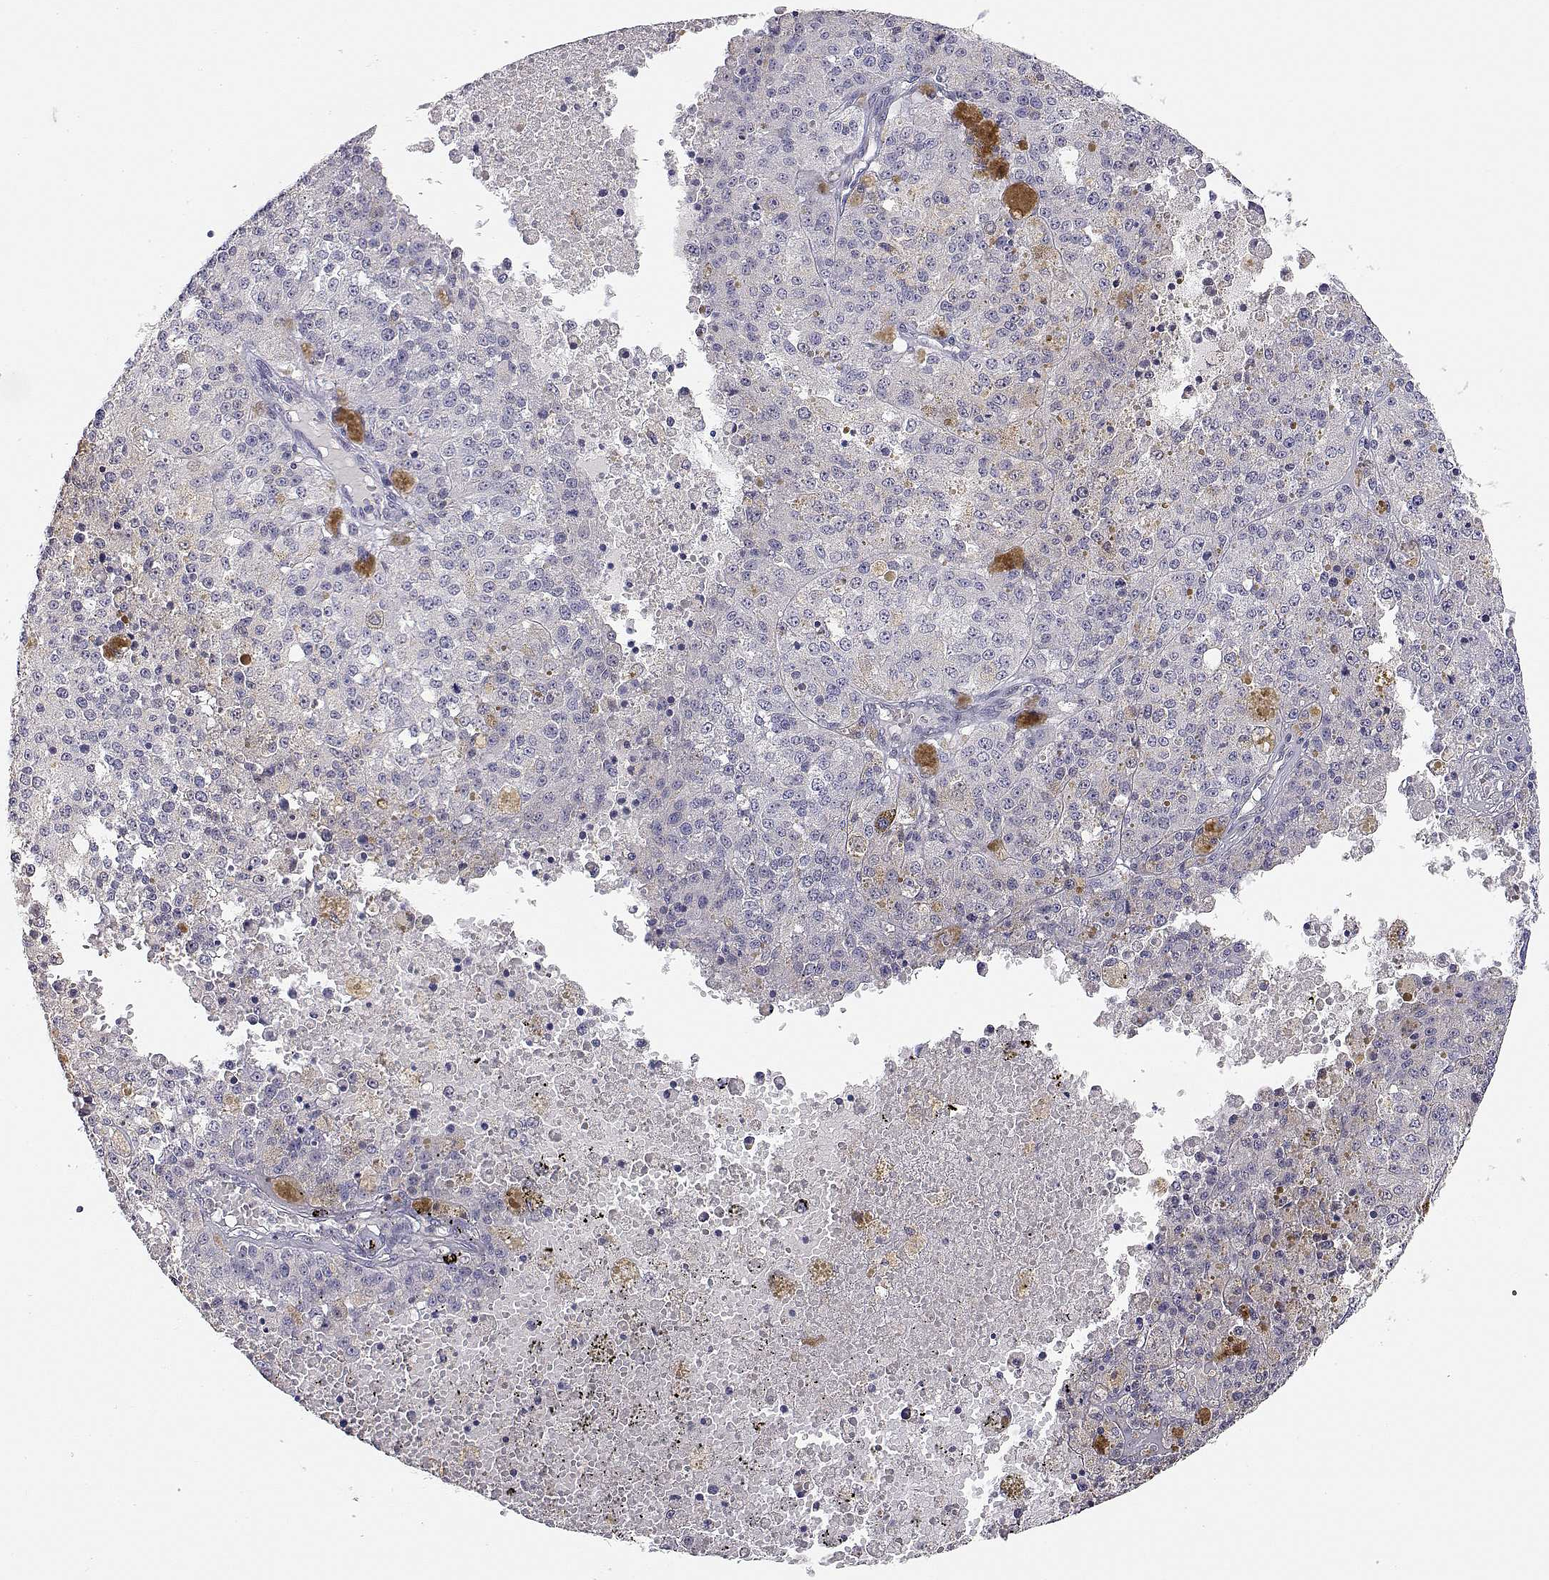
{"staining": {"intensity": "negative", "quantity": "none", "location": "none"}, "tissue": "melanoma", "cell_type": "Tumor cells", "image_type": "cancer", "snomed": [{"axis": "morphology", "description": "Malignant melanoma, Metastatic site"}, {"axis": "topography", "description": "Lymph node"}], "caption": "Tumor cells are negative for brown protein staining in malignant melanoma (metastatic site).", "gene": "ADA", "patient": {"sex": "female", "age": 64}}